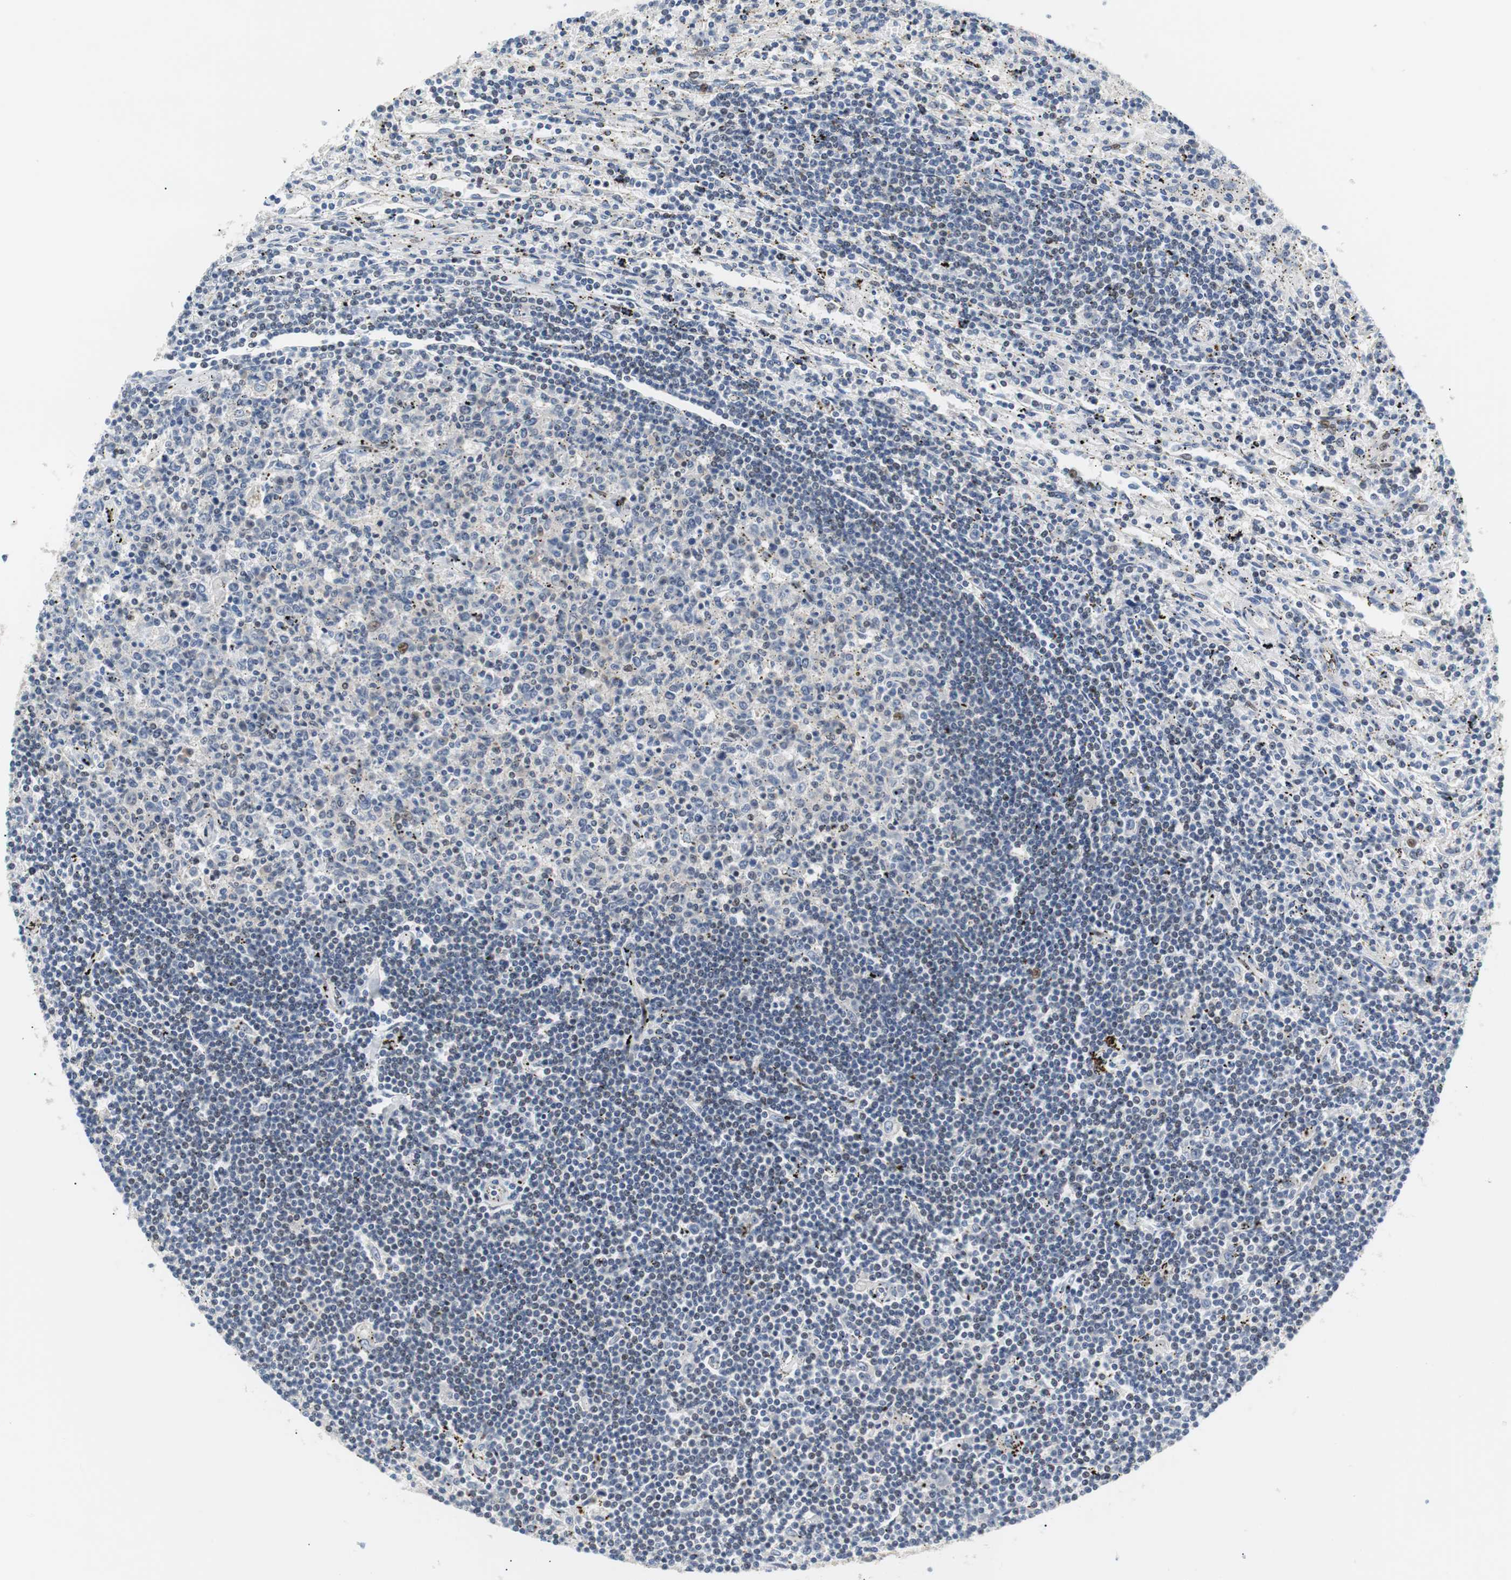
{"staining": {"intensity": "weak", "quantity": "<25%", "location": "nuclear"}, "tissue": "lymphoma", "cell_type": "Tumor cells", "image_type": "cancer", "snomed": [{"axis": "morphology", "description": "Malignant lymphoma, non-Hodgkin's type, Low grade"}, {"axis": "topography", "description": "Spleen"}], "caption": "Lymphoma stained for a protein using IHC displays no positivity tumor cells.", "gene": "MAP2K4", "patient": {"sex": "male", "age": 76}}